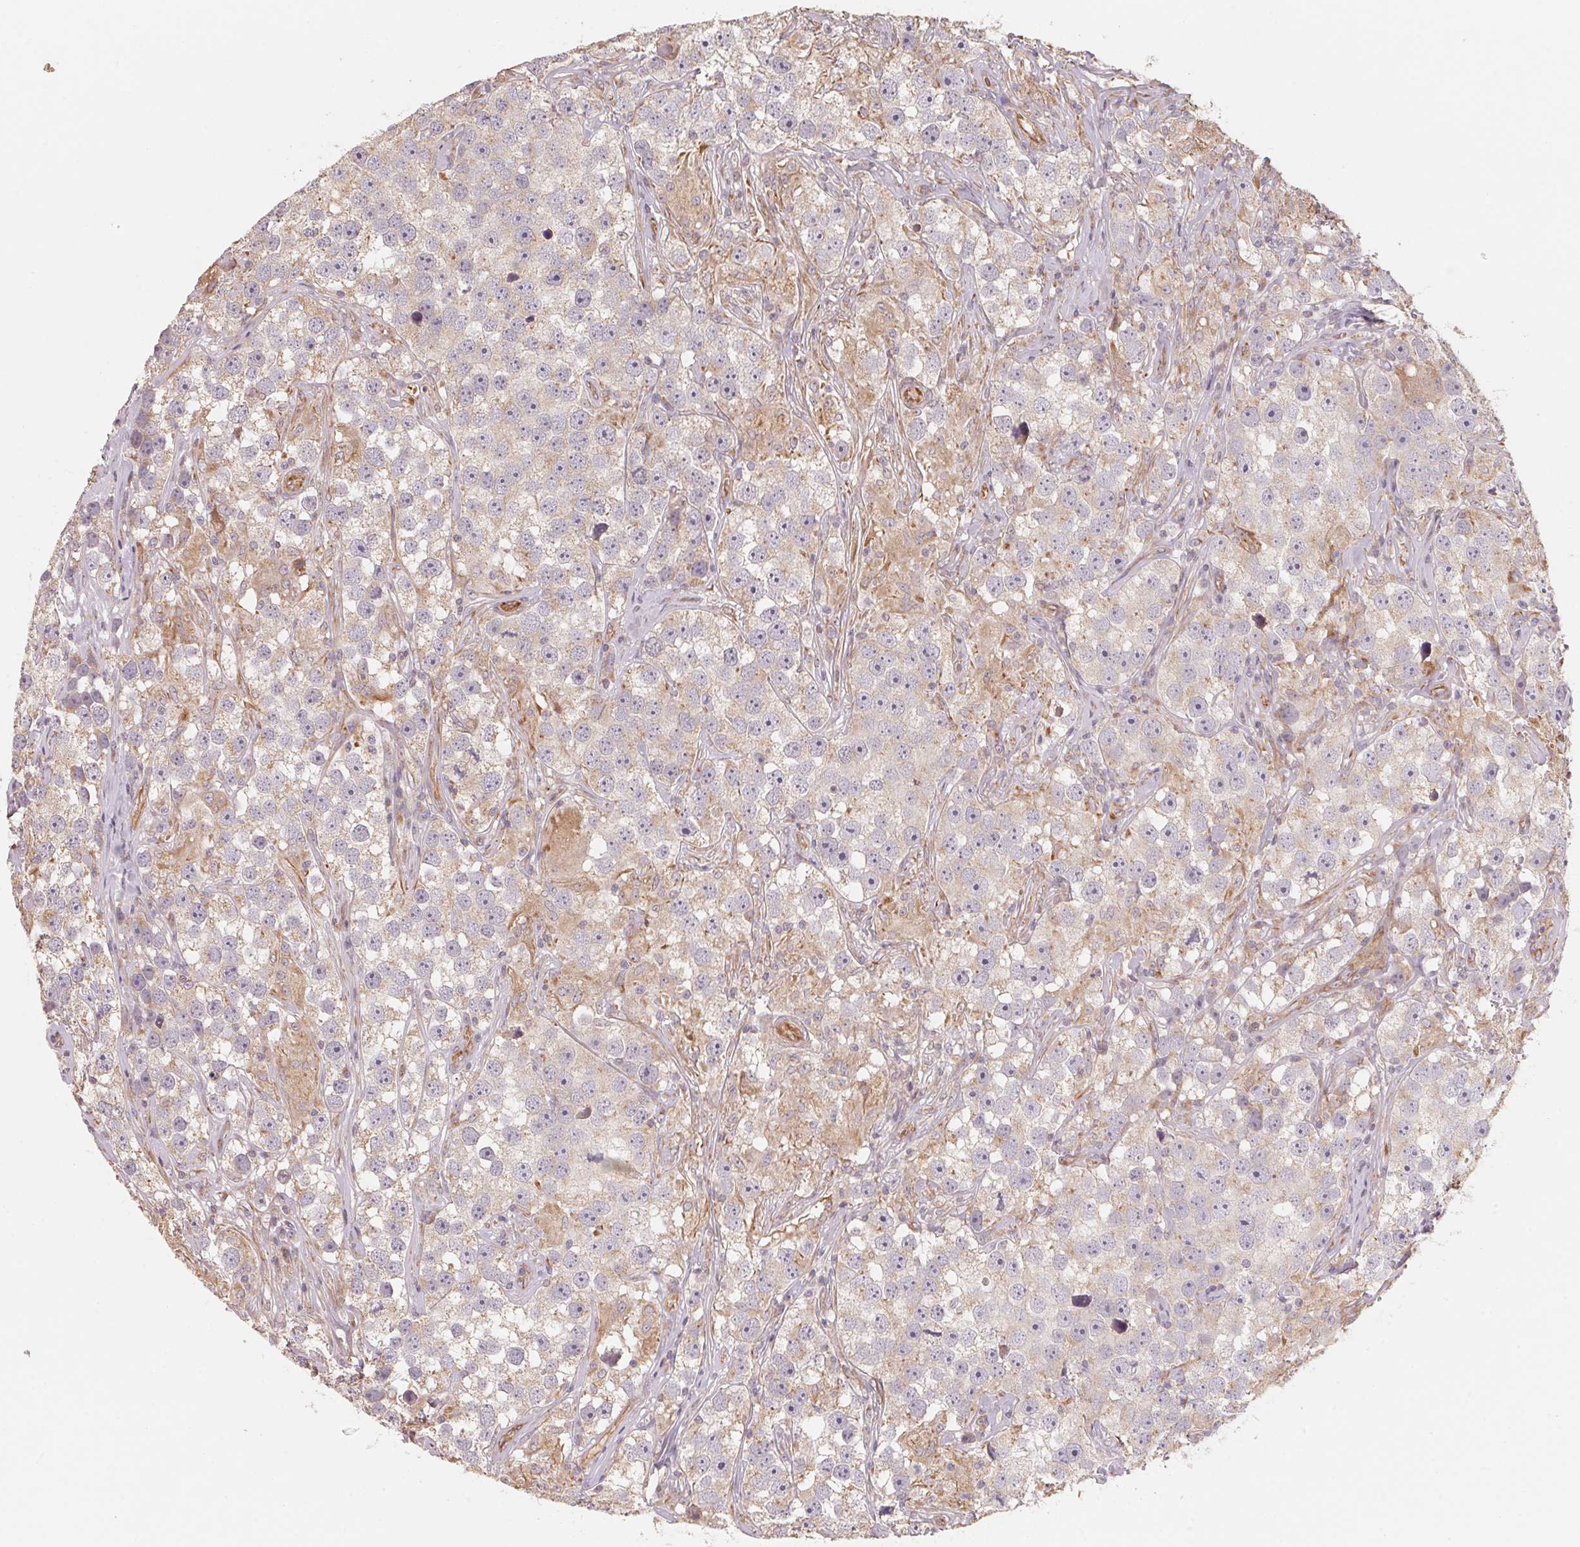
{"staining": {"intensity": "weak", "quantity": "<25%", "location": "cytoplasmic/membranous"}, "tissue": "testis cancer", "cell_type": "Tumor cells", "image_type": "cancer", "snomed": [{"axis": "morphology", "description": "Seminoma, NOS"}, {"axis": "topography", "description": "Testis"}], "caption": "Tumor cells are negative for protein expression in human testis seminoma.", "gene": "TSPAN12", "patient": {"sex": "male", "age": 49}}